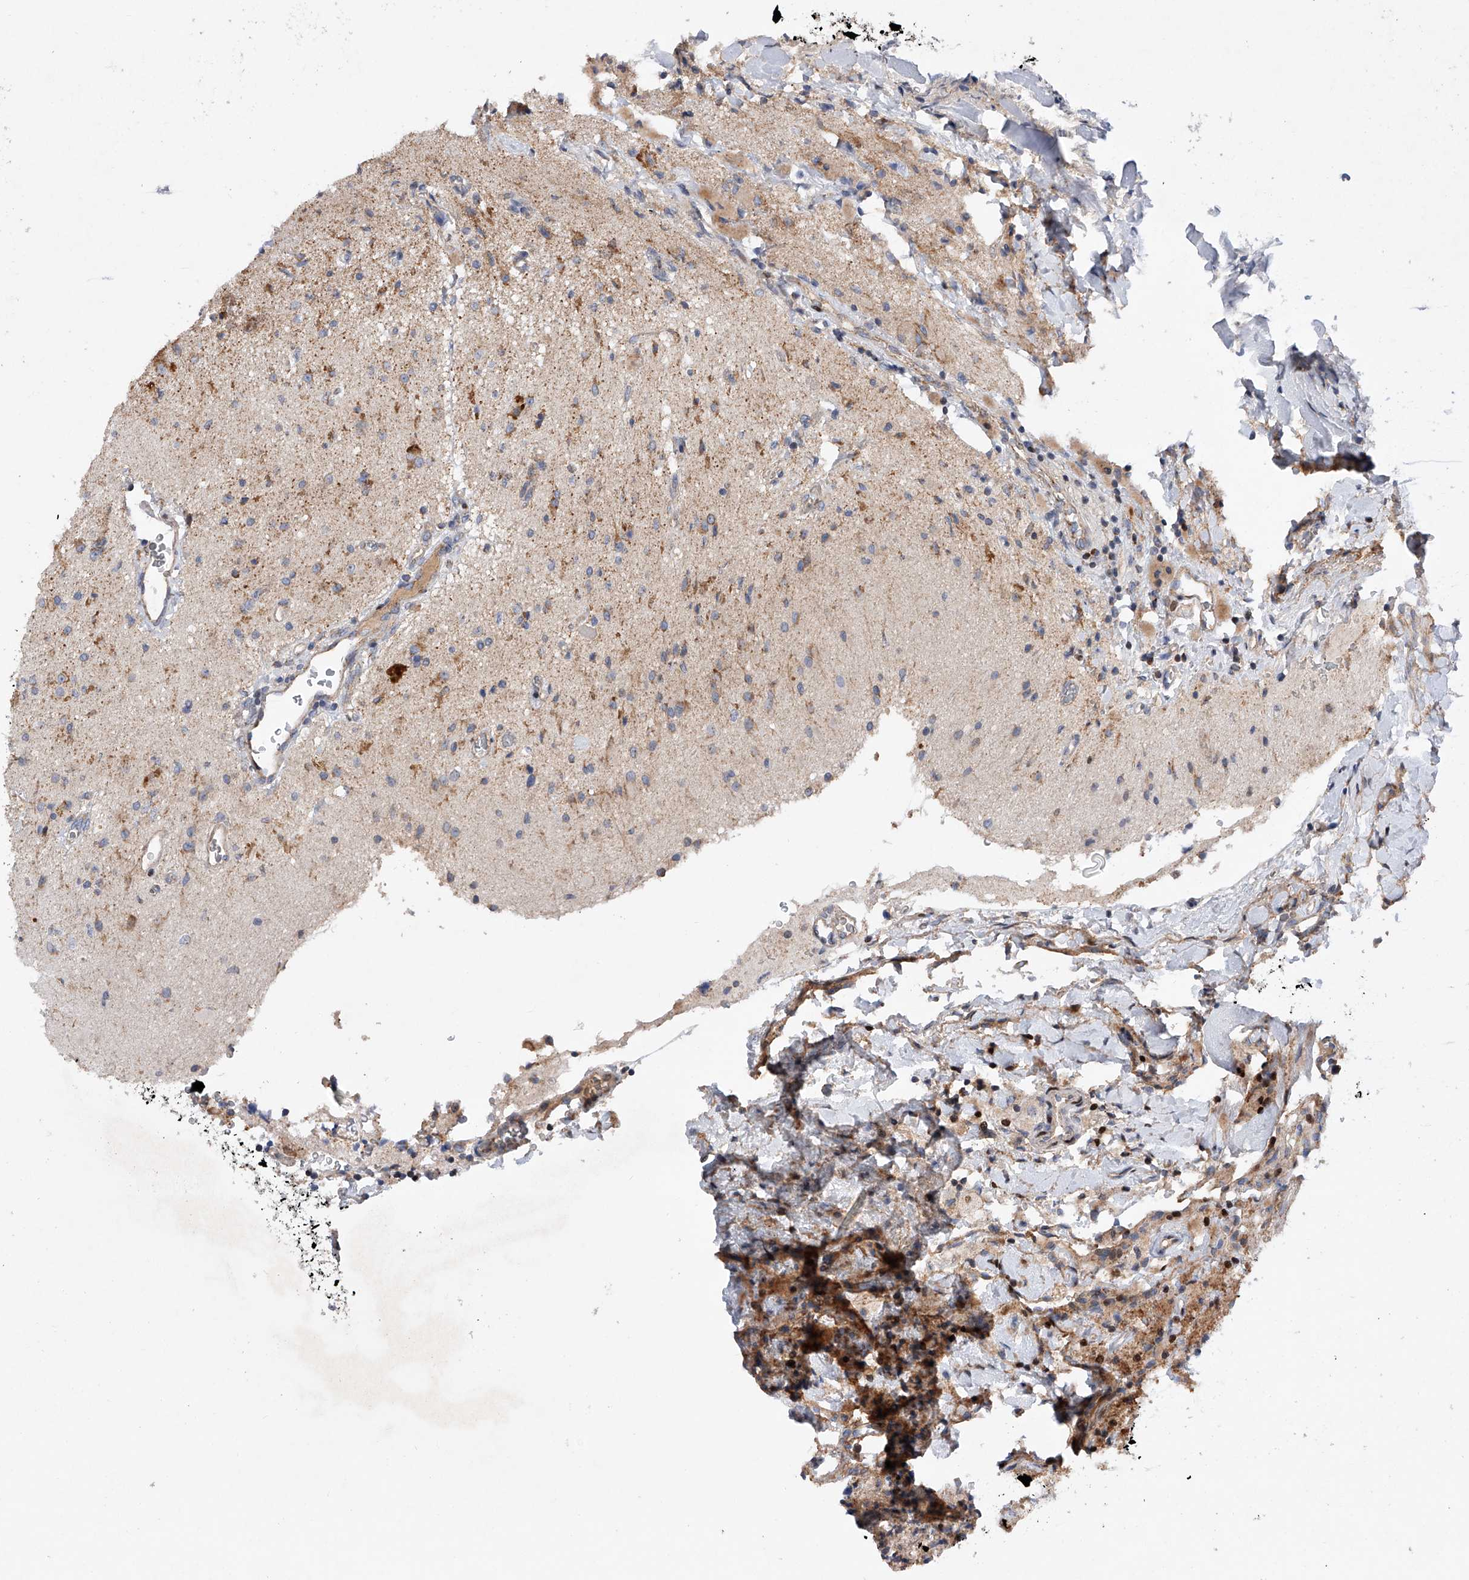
{"staining": {"intensity": "negative", "quantity": "none", "location": "none"}, "tissue": "glioma", "cell_type": "Tumor cells", "image_type": "cancer", "snomed": [{"axis": "morphology", "description": "Glioma, malignant, High grade"}, {"axis": "topography", "description": "Brain"}], "caption": "This is an immunohistochemistry image of human malignant glioma (high-grade). There is no staining in tumor cells.", "gene": "CDH12", "patient": {"sex": "male", "age": 34}}